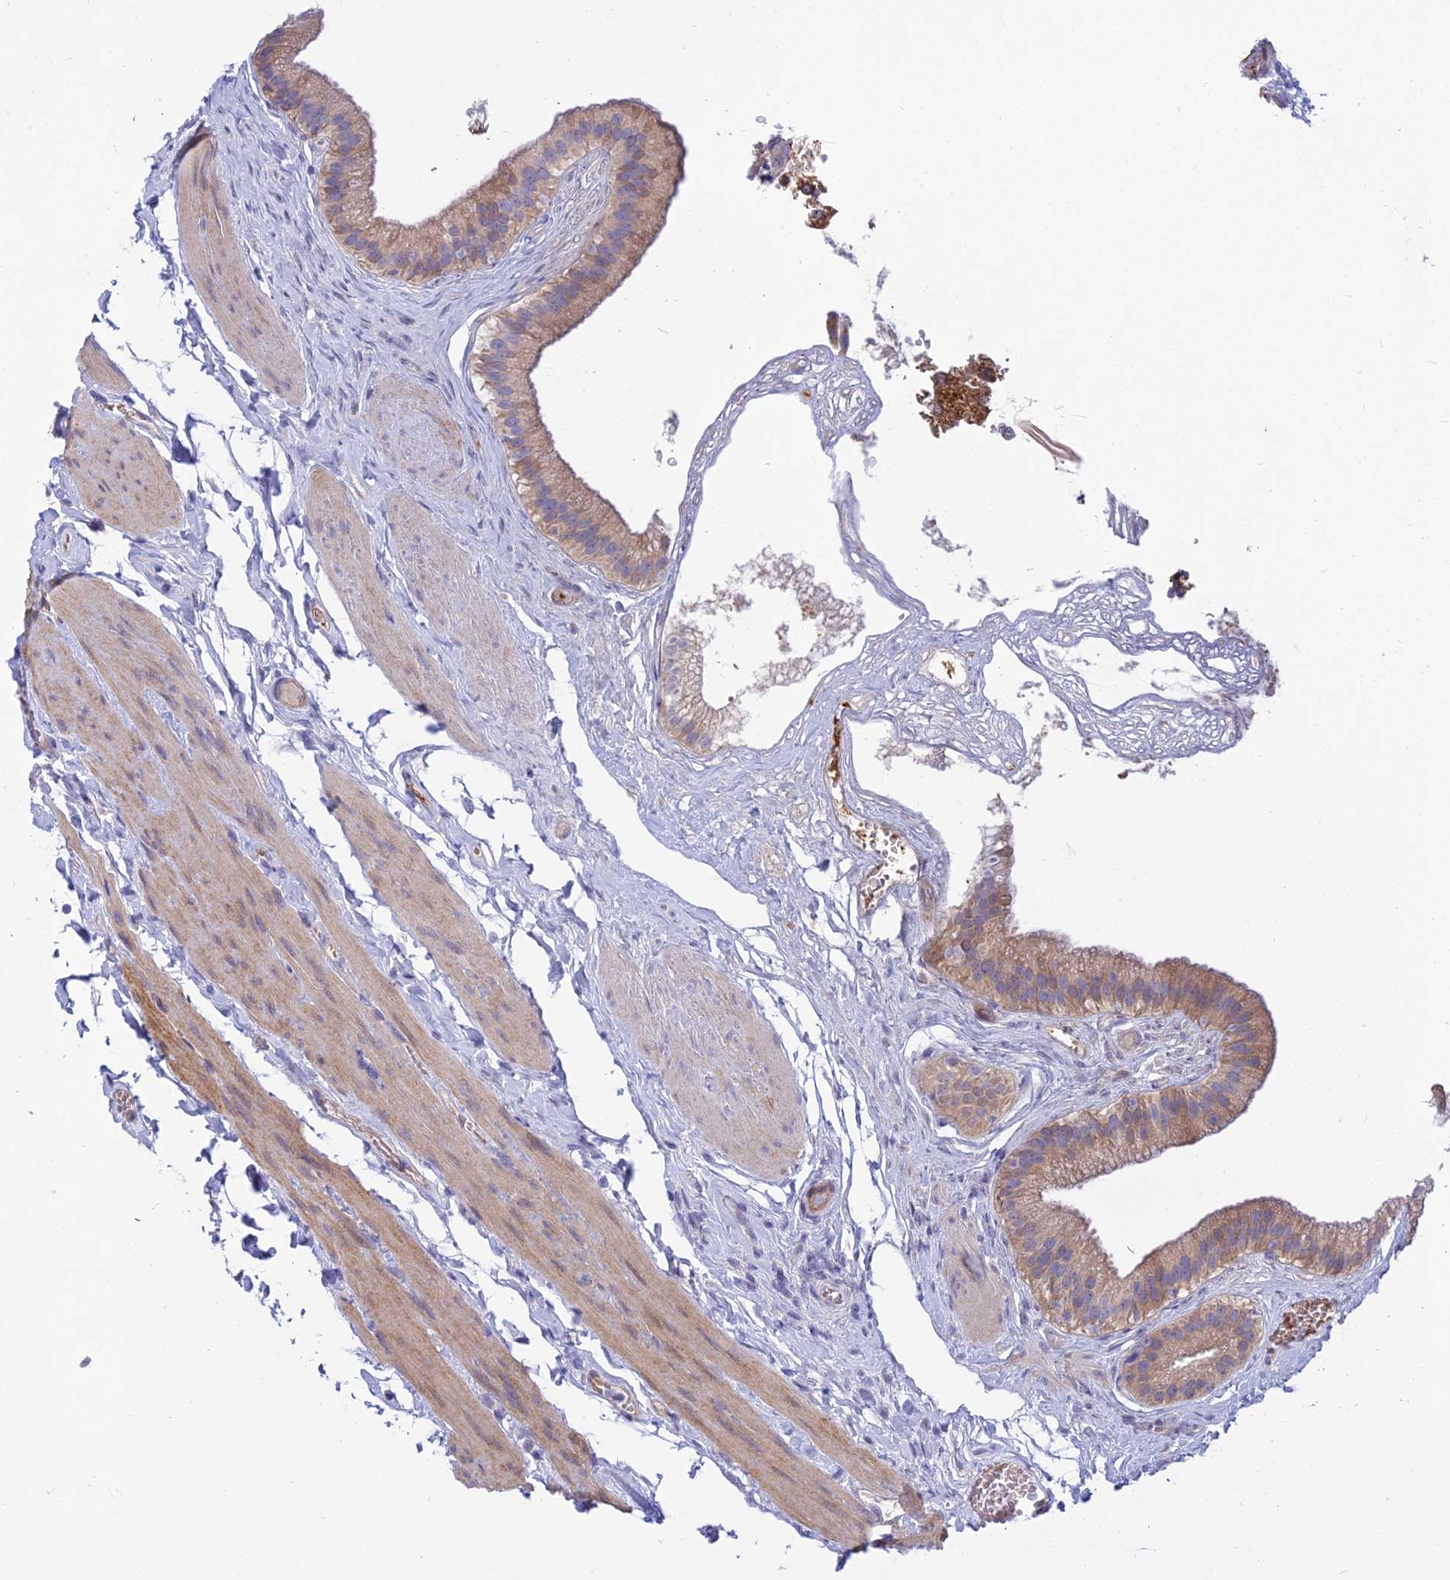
{"staining": {"intensity": "moderate", "quantity": ">75%", "location": "cytoplasmic/membranous"}, "tissue": "gallbladder", "cell_type": "Glandular cells", "image_type": "normal", "snomed": [{"axis": "morphology", "description": "Normal tissue, NOS"}, {"axis": "topography", "description": "Gallbladder"}], "caption": "Immunohistochemical staining of normal human gallbladder shows moderate cytoplasmic/membranous protein positivity in about >75% of glandular cells.", "gene": "DUS2", "patient": {"sex": "female", "age": 54}}